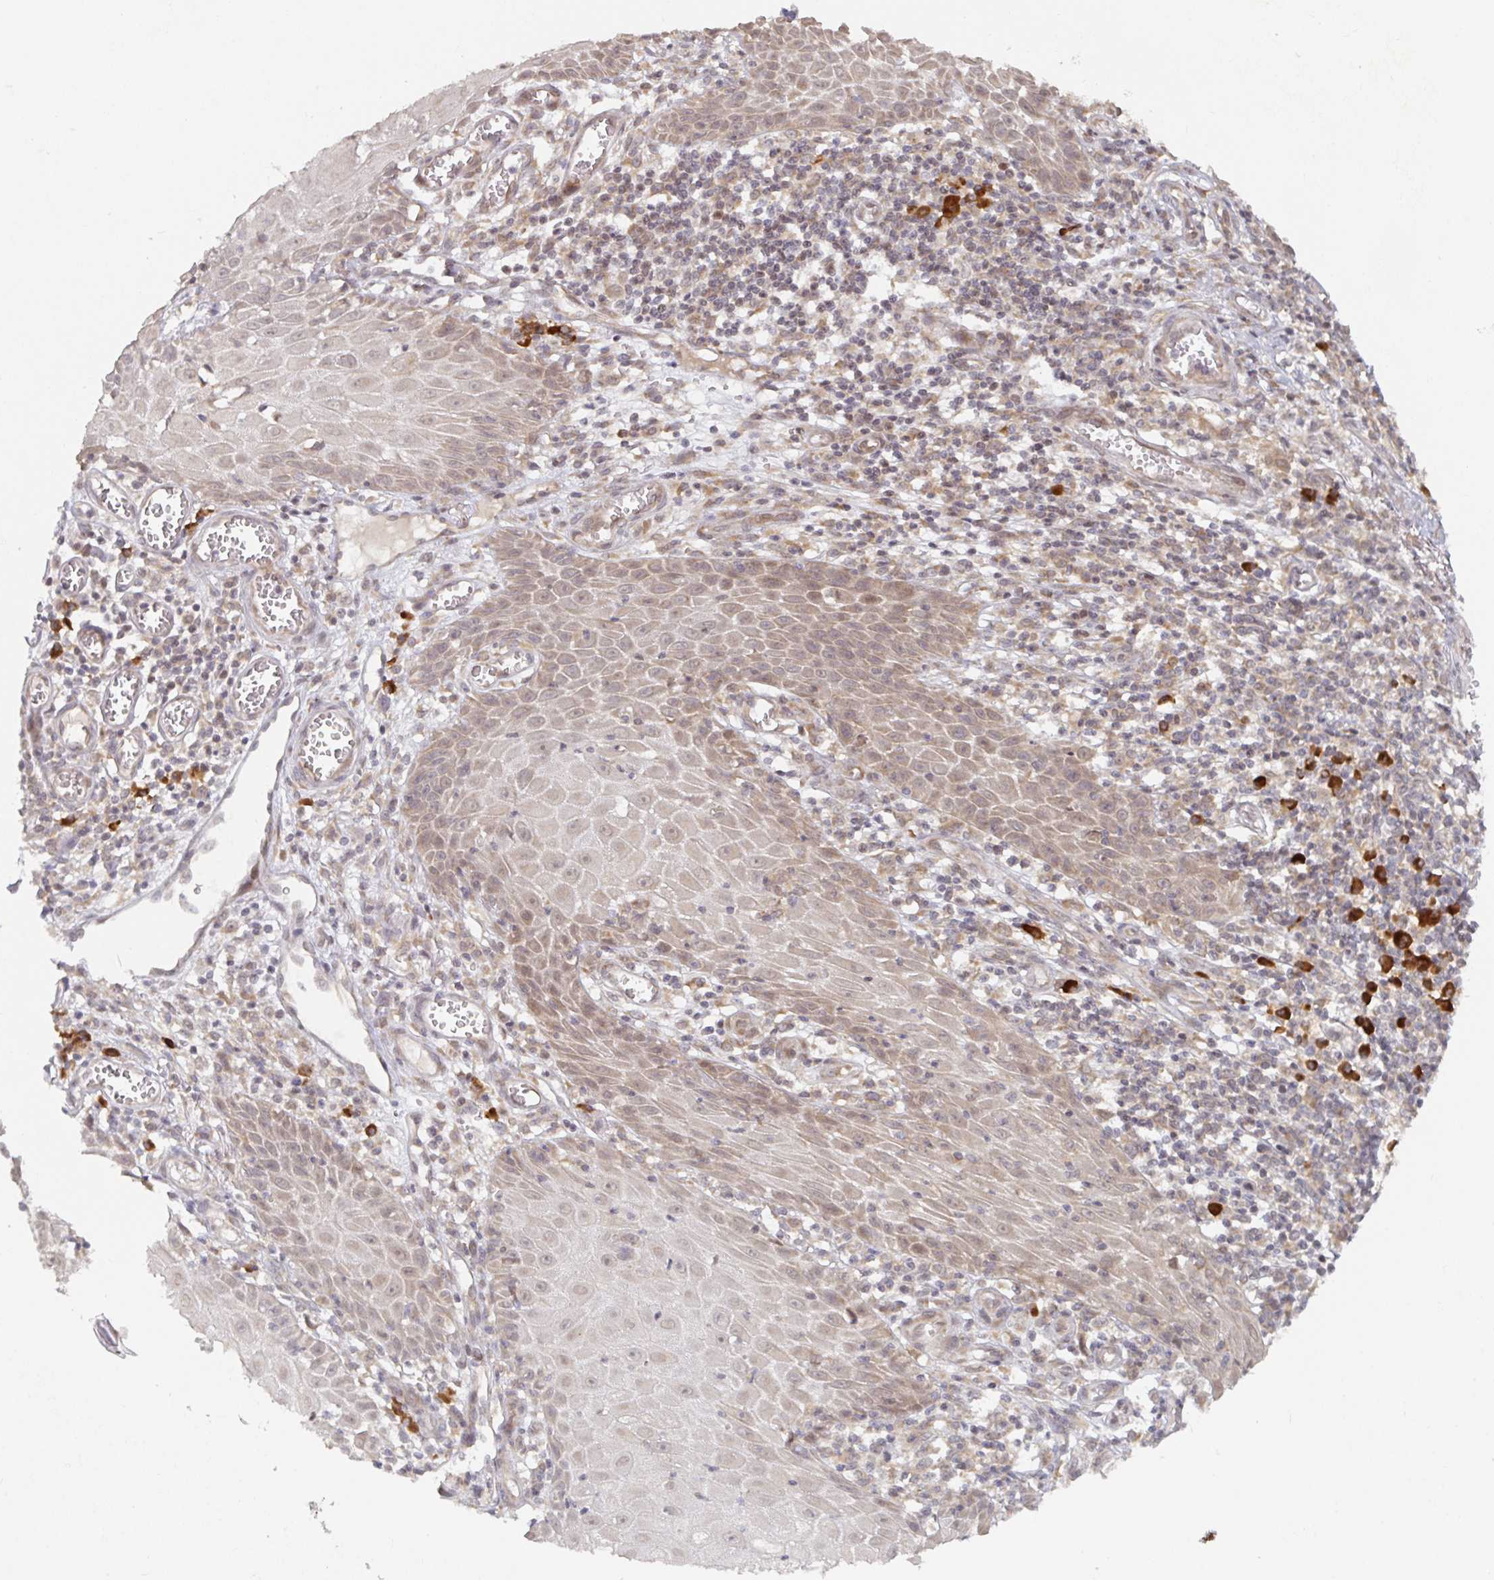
{"staining": {"intensity": "weak", "quantity": "25%-75%", "location": "cytoplasmic/membranous,nuclear"}, "tissue": "skin cancer", "cell_type": "Tumor cells", "image_type": "cancer", "snomed": [{"axis": "morphology", "description": "Squamous cell carcinoma, NOS"}, {"axis": "topography", "description": "Skin"}], "caption": "Immunohistochemistry image of skin cancer (squamous cell carcinoma) stained for a protein (brown), which displays low levels of weak cytoplasmic/membranous and nuclear staining in approximately 25%-75% of tumor cells.", "gene": "ALG1", "patient": {"sex": "female", "age": 73}}